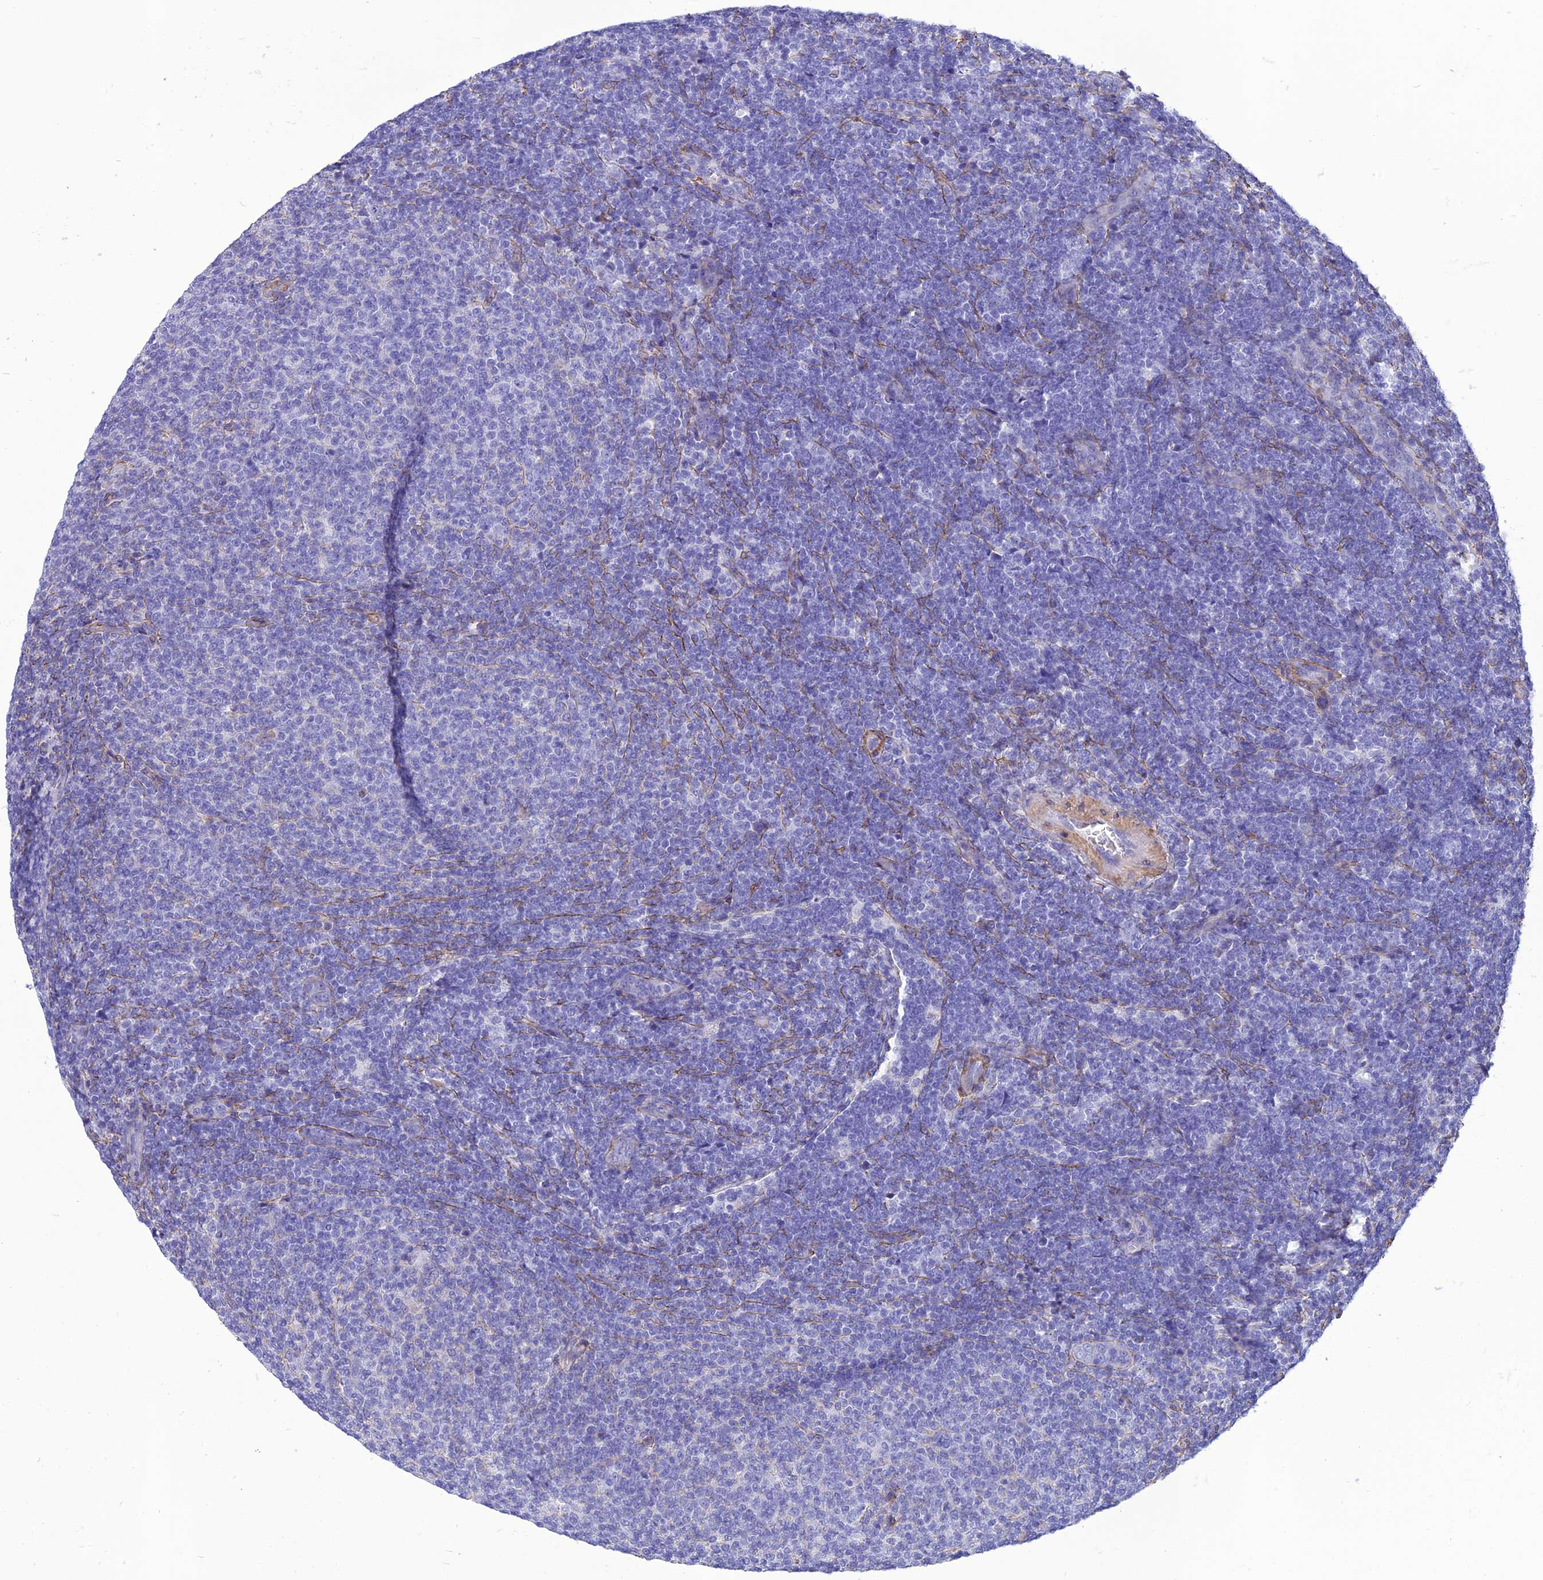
{"staining": {"intensity": "negative", "quantity": "none", "location": "none"}, "tissue": "lymphoma", "cell_type": "Tumor cells", "image_type": "cancer", "snomed": [{"axis": "morphology", "description": "Malignant lymphoma, non-Hodgkin's type, Low grade"}, {"axis": "topography", "description": "Lymph node"}], "caption": "Immunohistochemistry of lymphoma shows no staining in tumor cells.", "gene": "NKD1", "patient": {"sex": "male", "age": 66}}